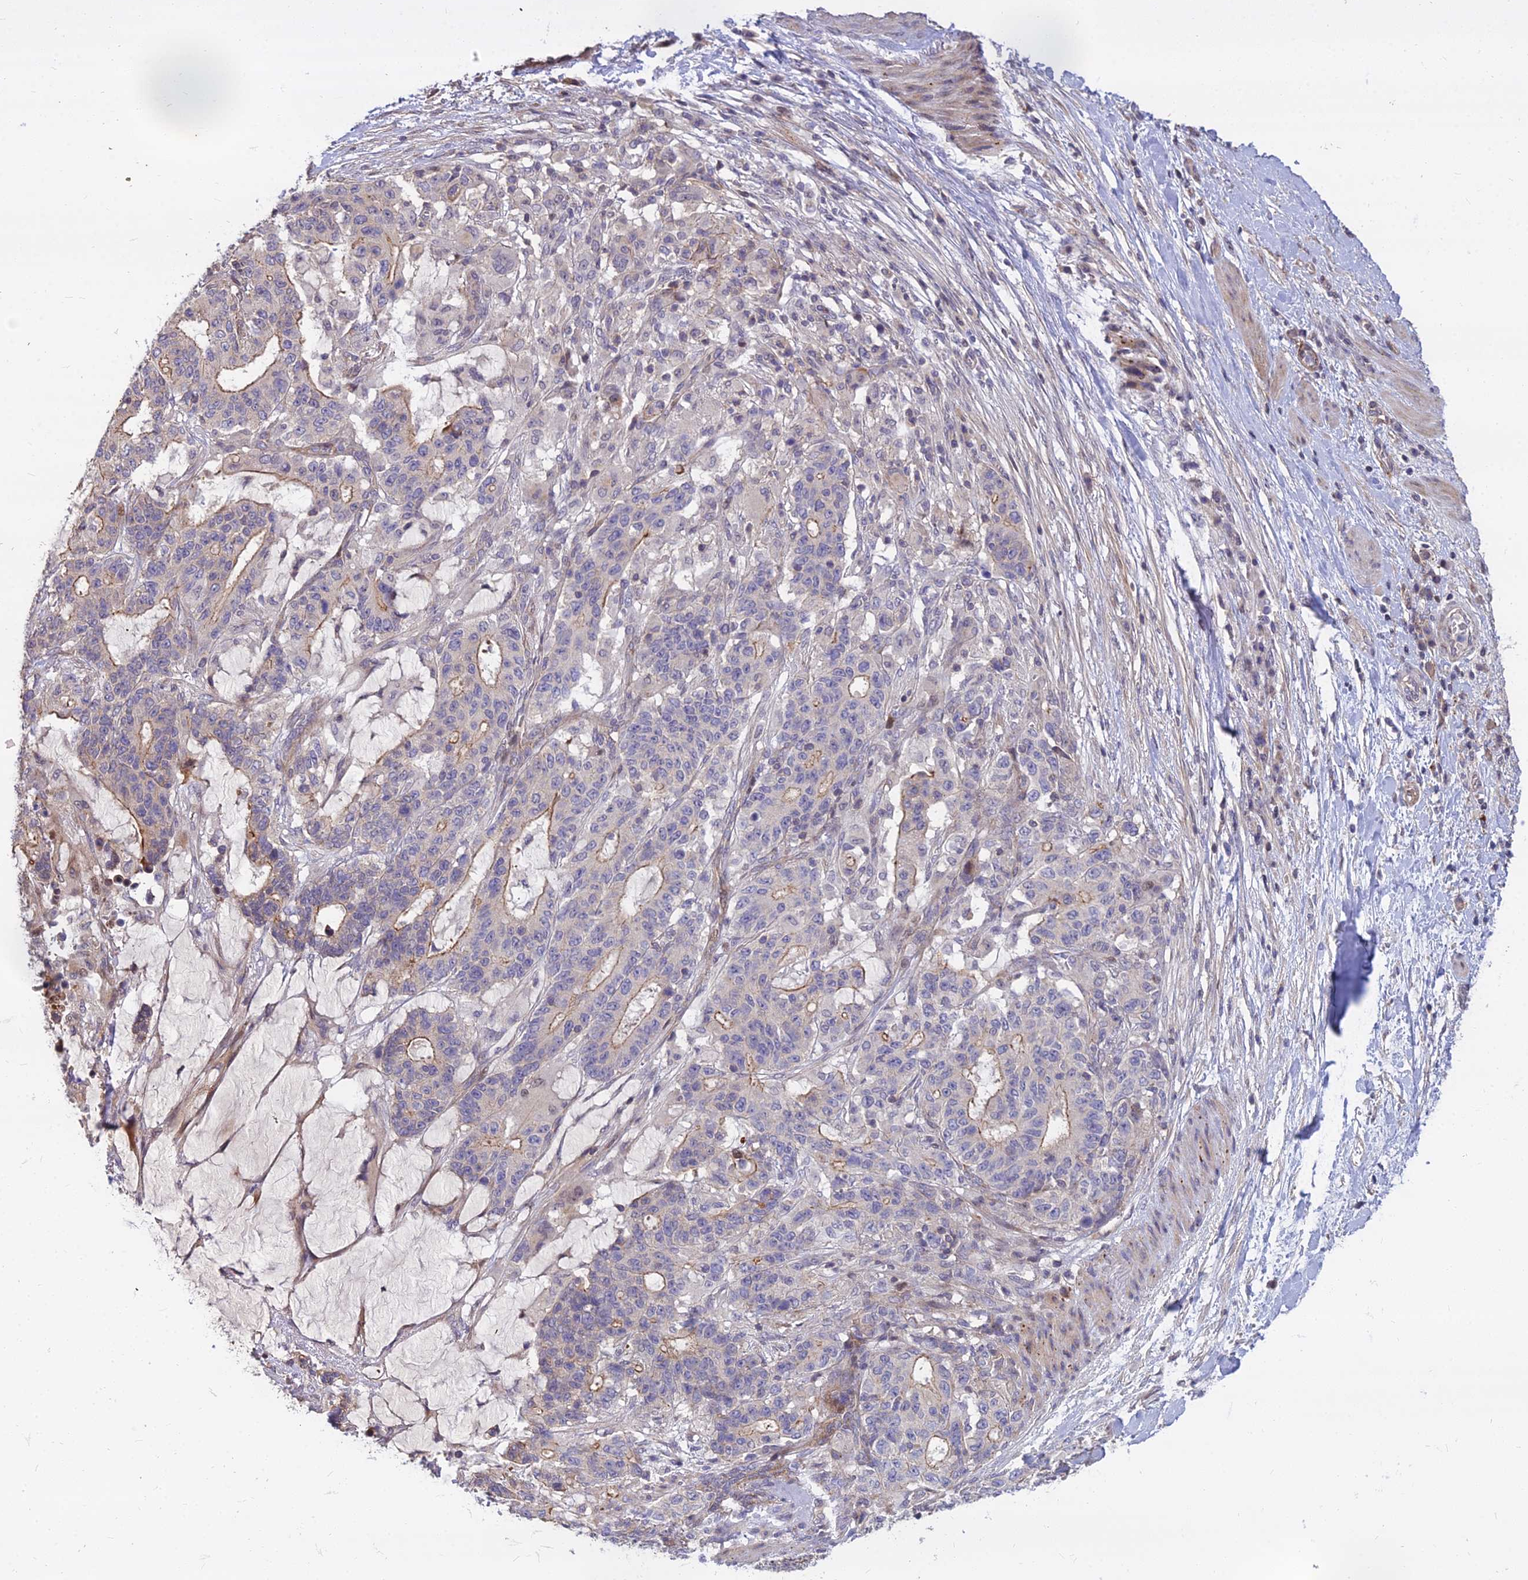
{"staining": {"intensity": "moderate", "quantity": "<25%", "location": "cytoplasmic/membranous"}, "tissue": "stomach cancer", "cell_type": "Tumor cells", "image_type": "cancer", "snomed": [{"axis": "morphology", "description": "Normal tissue, NOS"}, {"axis": "morphology", "description": "Adenocarcinoma, NOS"}, {"axis": "topography", "description": "Stomach"}], "caption": "Stomach adenocarcinoma stained for a protein (brown) displays moderate cytoplasmic/membranous positive expression in about <25% of tumor cells.", "gene": "GLYATL3", "patient": {"sex": "female", "age": 64}}